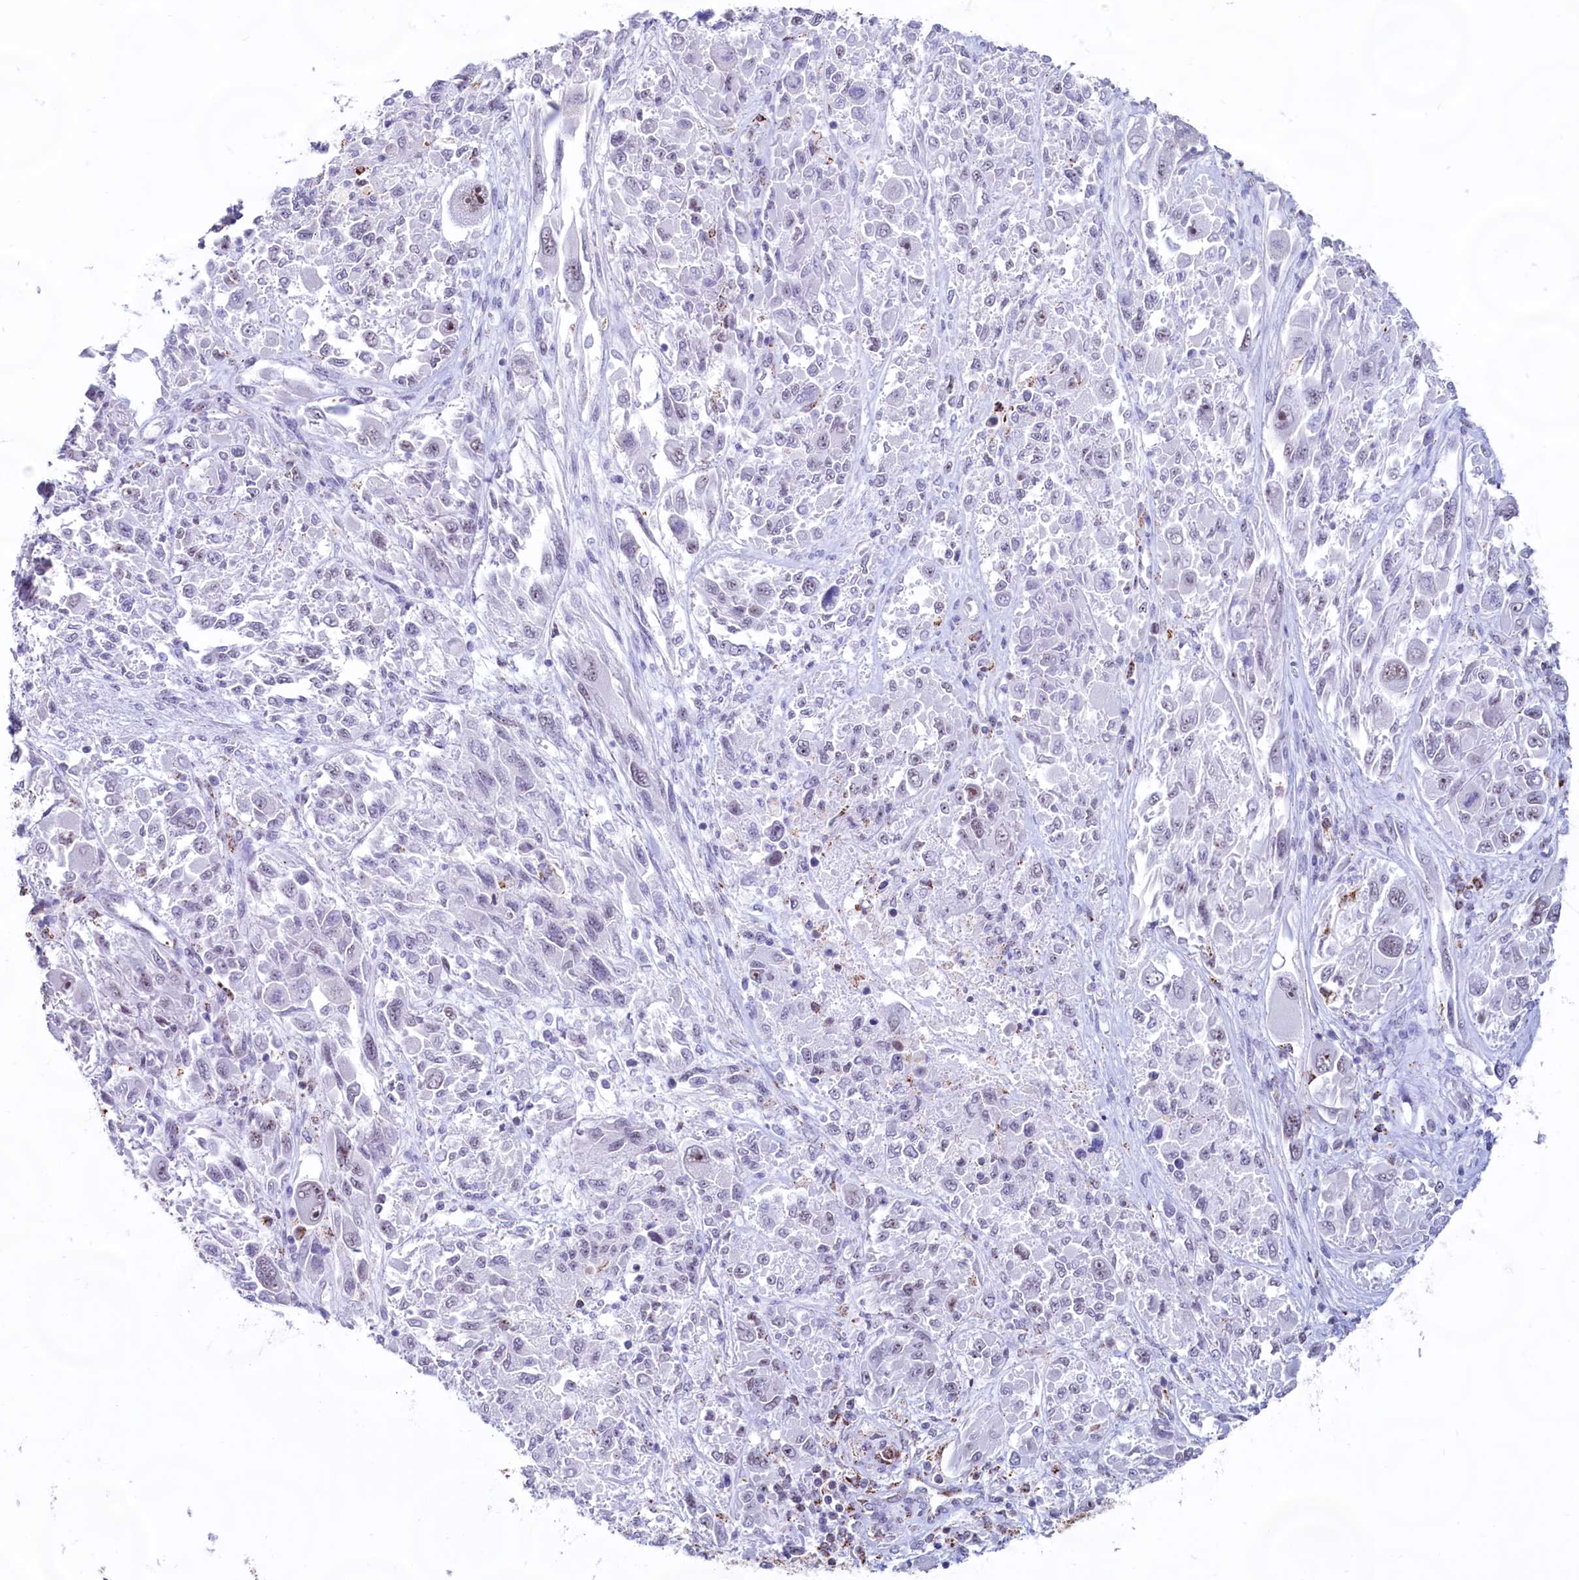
{"staining": {"intensity": "negative", "quantity": "none", "location": "none"}, "tissue": "melanoma", "cell_type": "Tumor cells", "image_type": "cancer", "snomed": [{"axis": "morphology", "description": "Malignant melanoma, NOS"}, {"axis": "topography", "description": "Skin"}], "caption": "High power microscopy micrograph of an IHC image of melanoma, revealing no significant expression in tumor cells.", "gene": "C1D", "patient": {"sex": "female", "age": 91}}